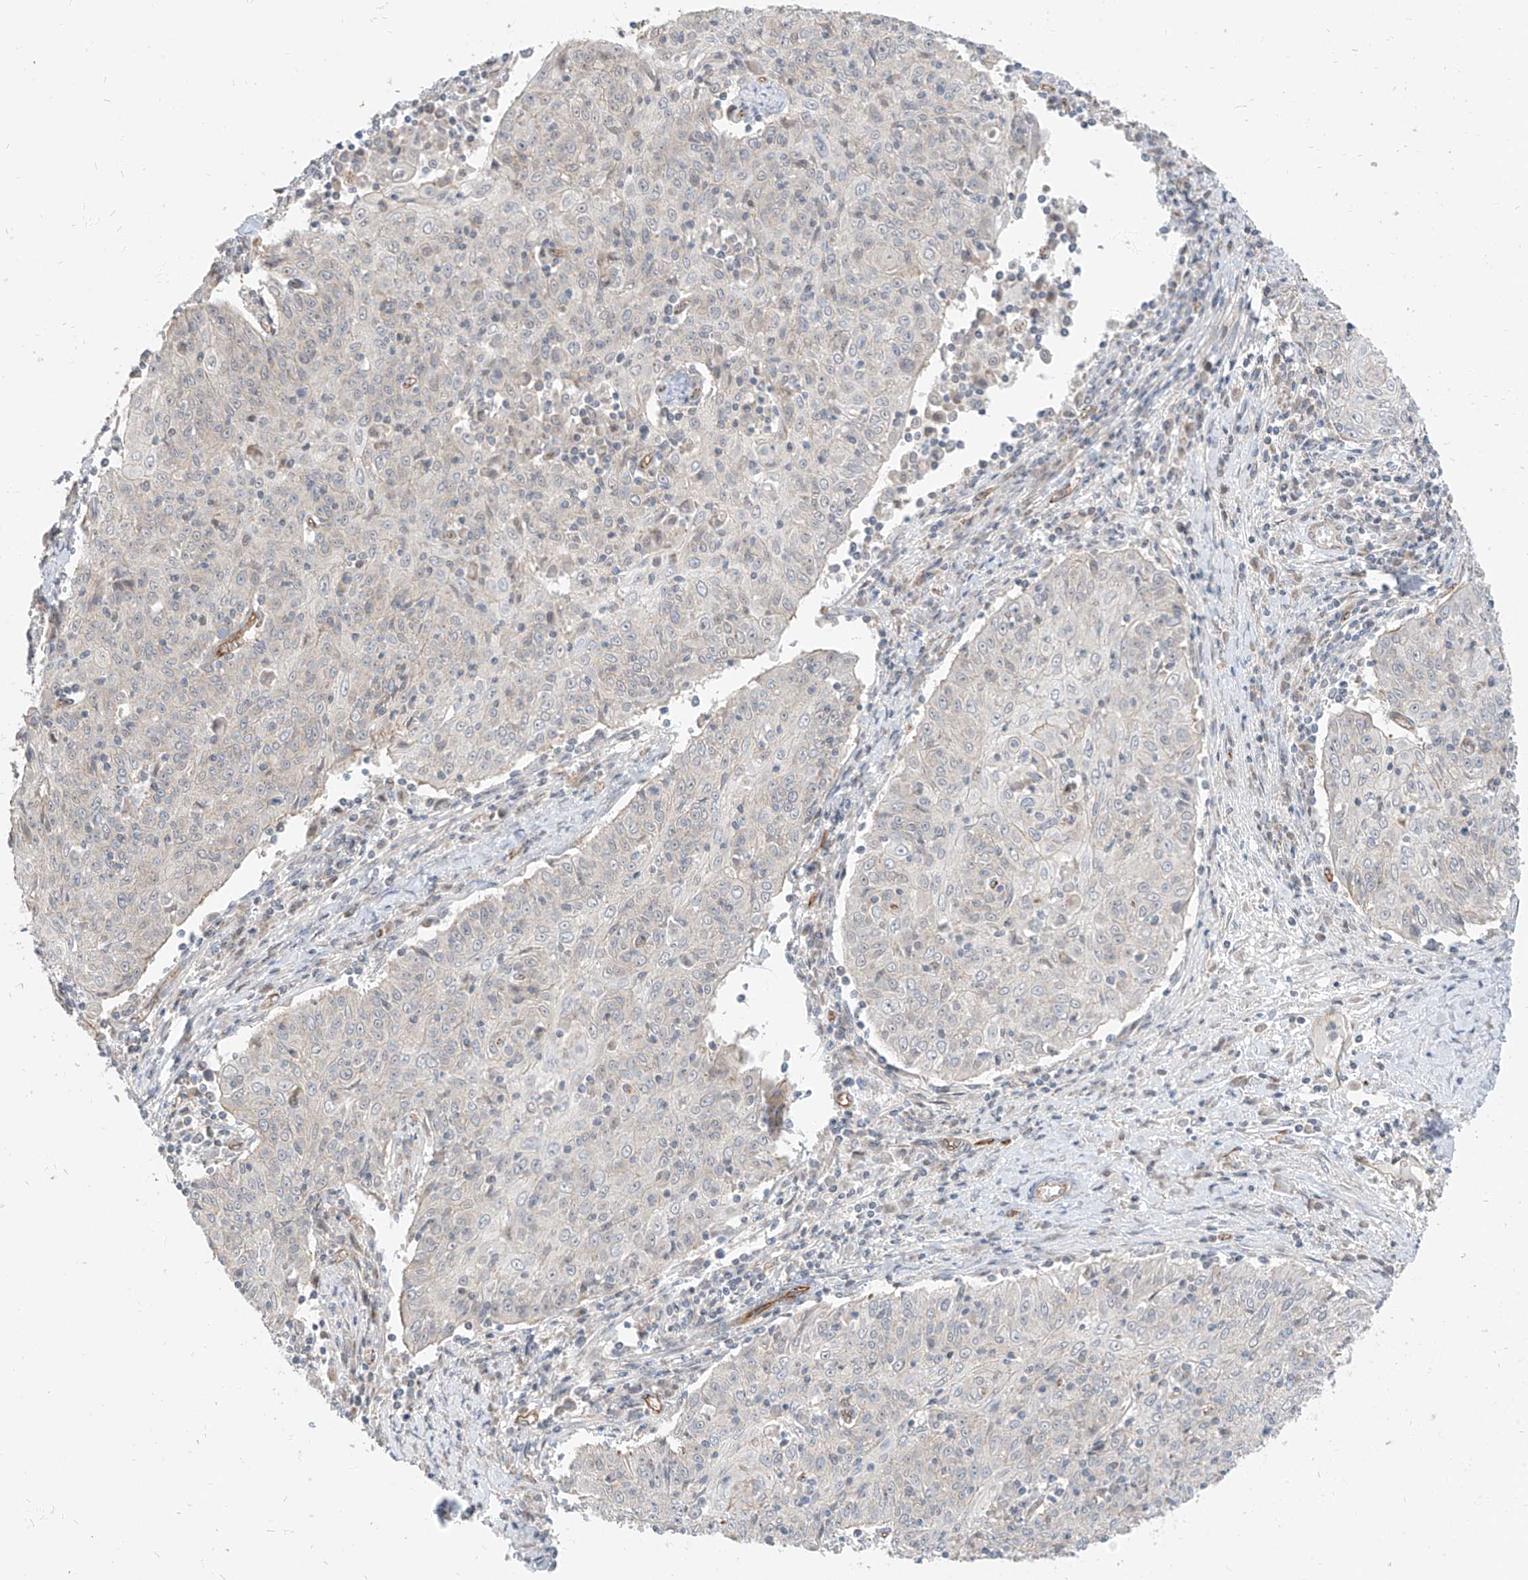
{"staining": {"intensity": "negative", "quantity": "none", "location": "none"}, "tissue": "cervical cancer", "cell_type": "Tumor cells", "image_type": "cancer", "snomed": [{"axis": "morphology", "description": "Squamous cell carcinoma, NOS"}, {"axis": "topography", "description": "Cervix"}], "caption": "Tumor cells show no significant staining in squamous cell carcinoma (cervical).", "gene": "EPHX4", "patient": {"sex": "female", "age": 48}}